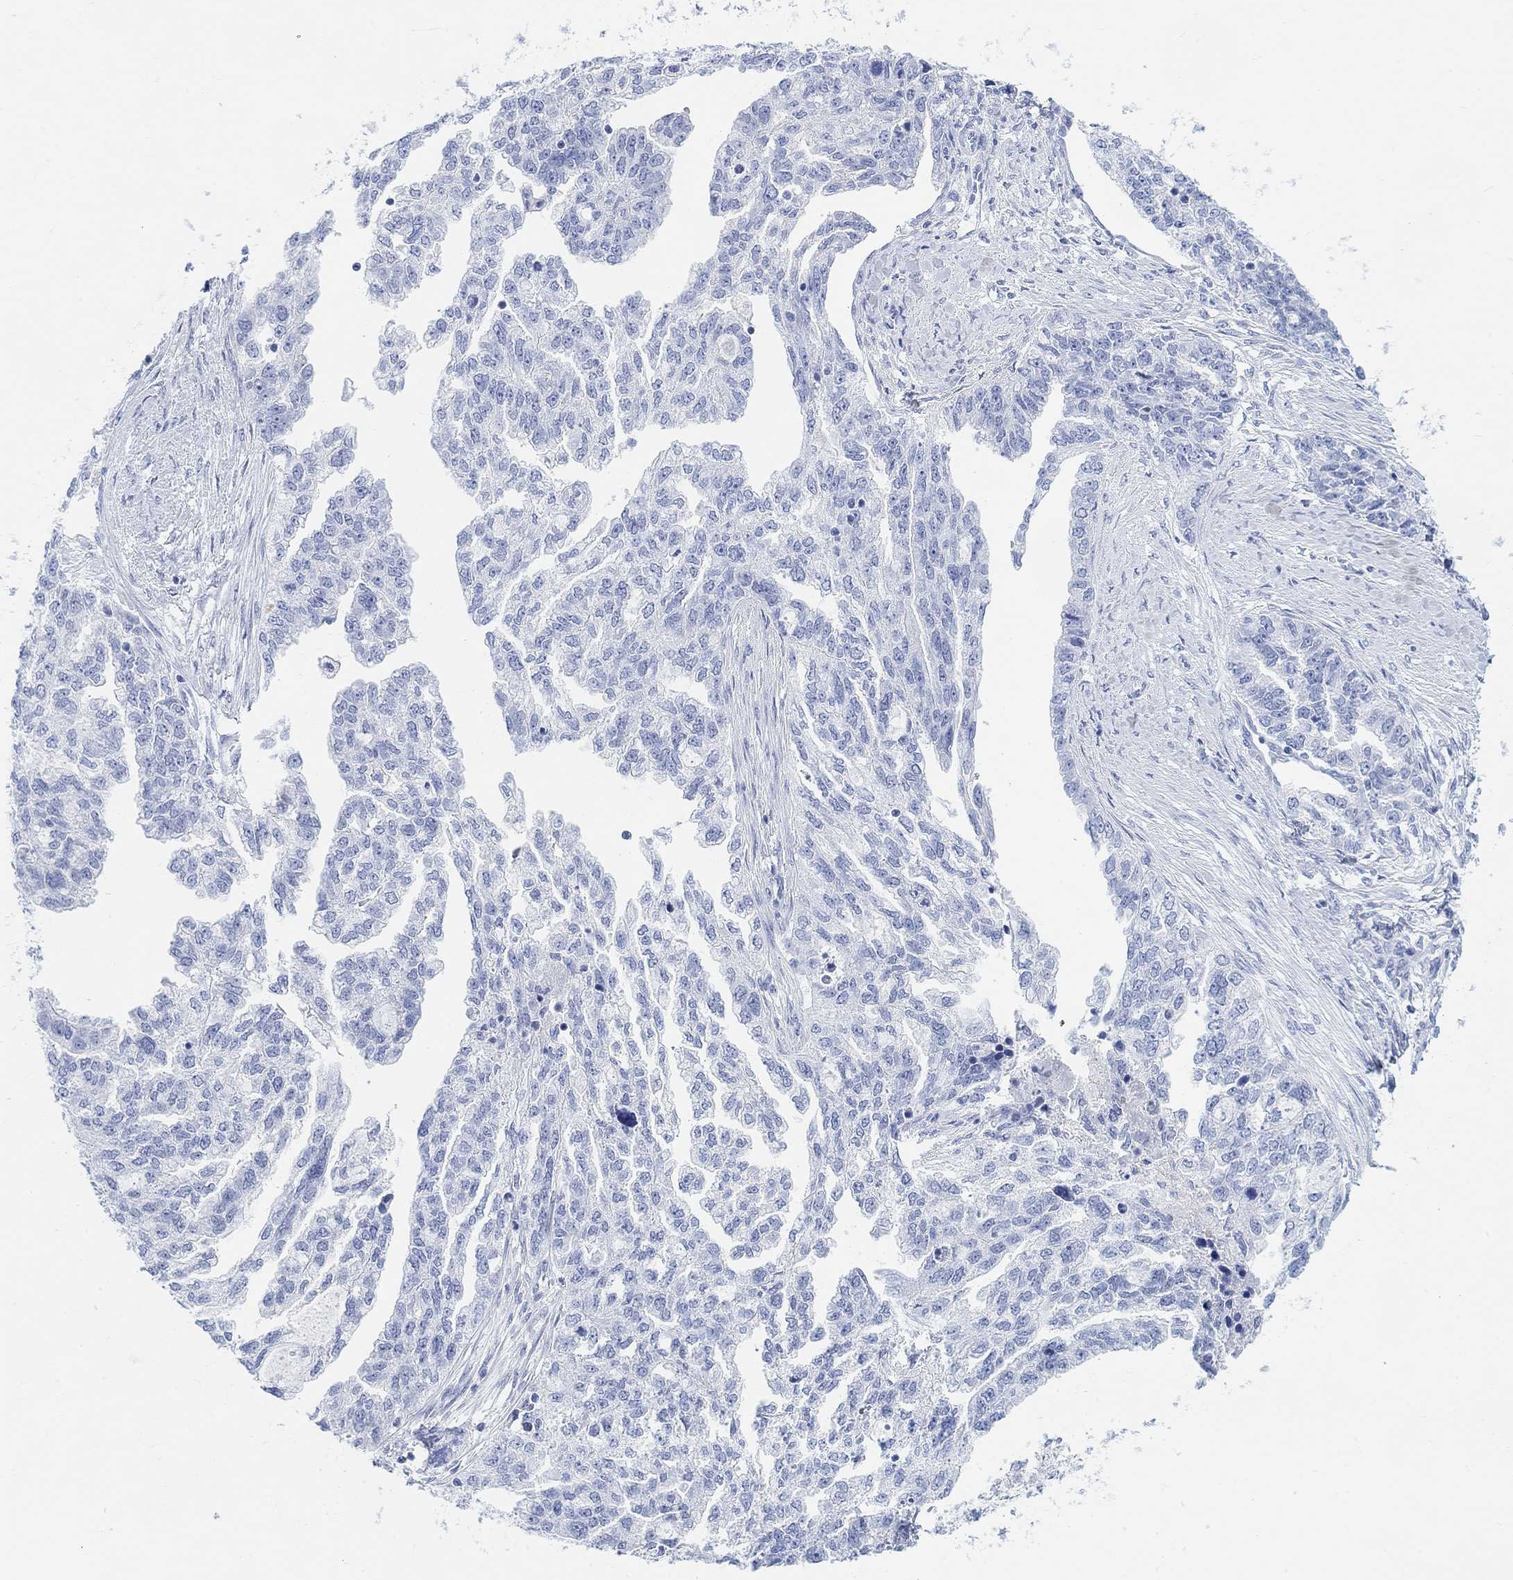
{"staining": {"intensity": "negative", "quantity": "none", "location": "none"}, "tissue": "ovarian cancer", "cell_type": "Tumor cells", "image_type": "cancer", "snomed": [{"axis": "morphology", "description": "Cystadenocarcinoma, serous, NOS"}, {"axis": "topography", "description": "Ovary"}], "caption": "High power microscopy photomicrograph of an immunohistochemistry histopathology image of serous cystadenocarcinoma (ovarian), revealing no significant positivity in tumor cells.", "gene": "ENO4", "patient": {"sex": "female", "age": 51}}